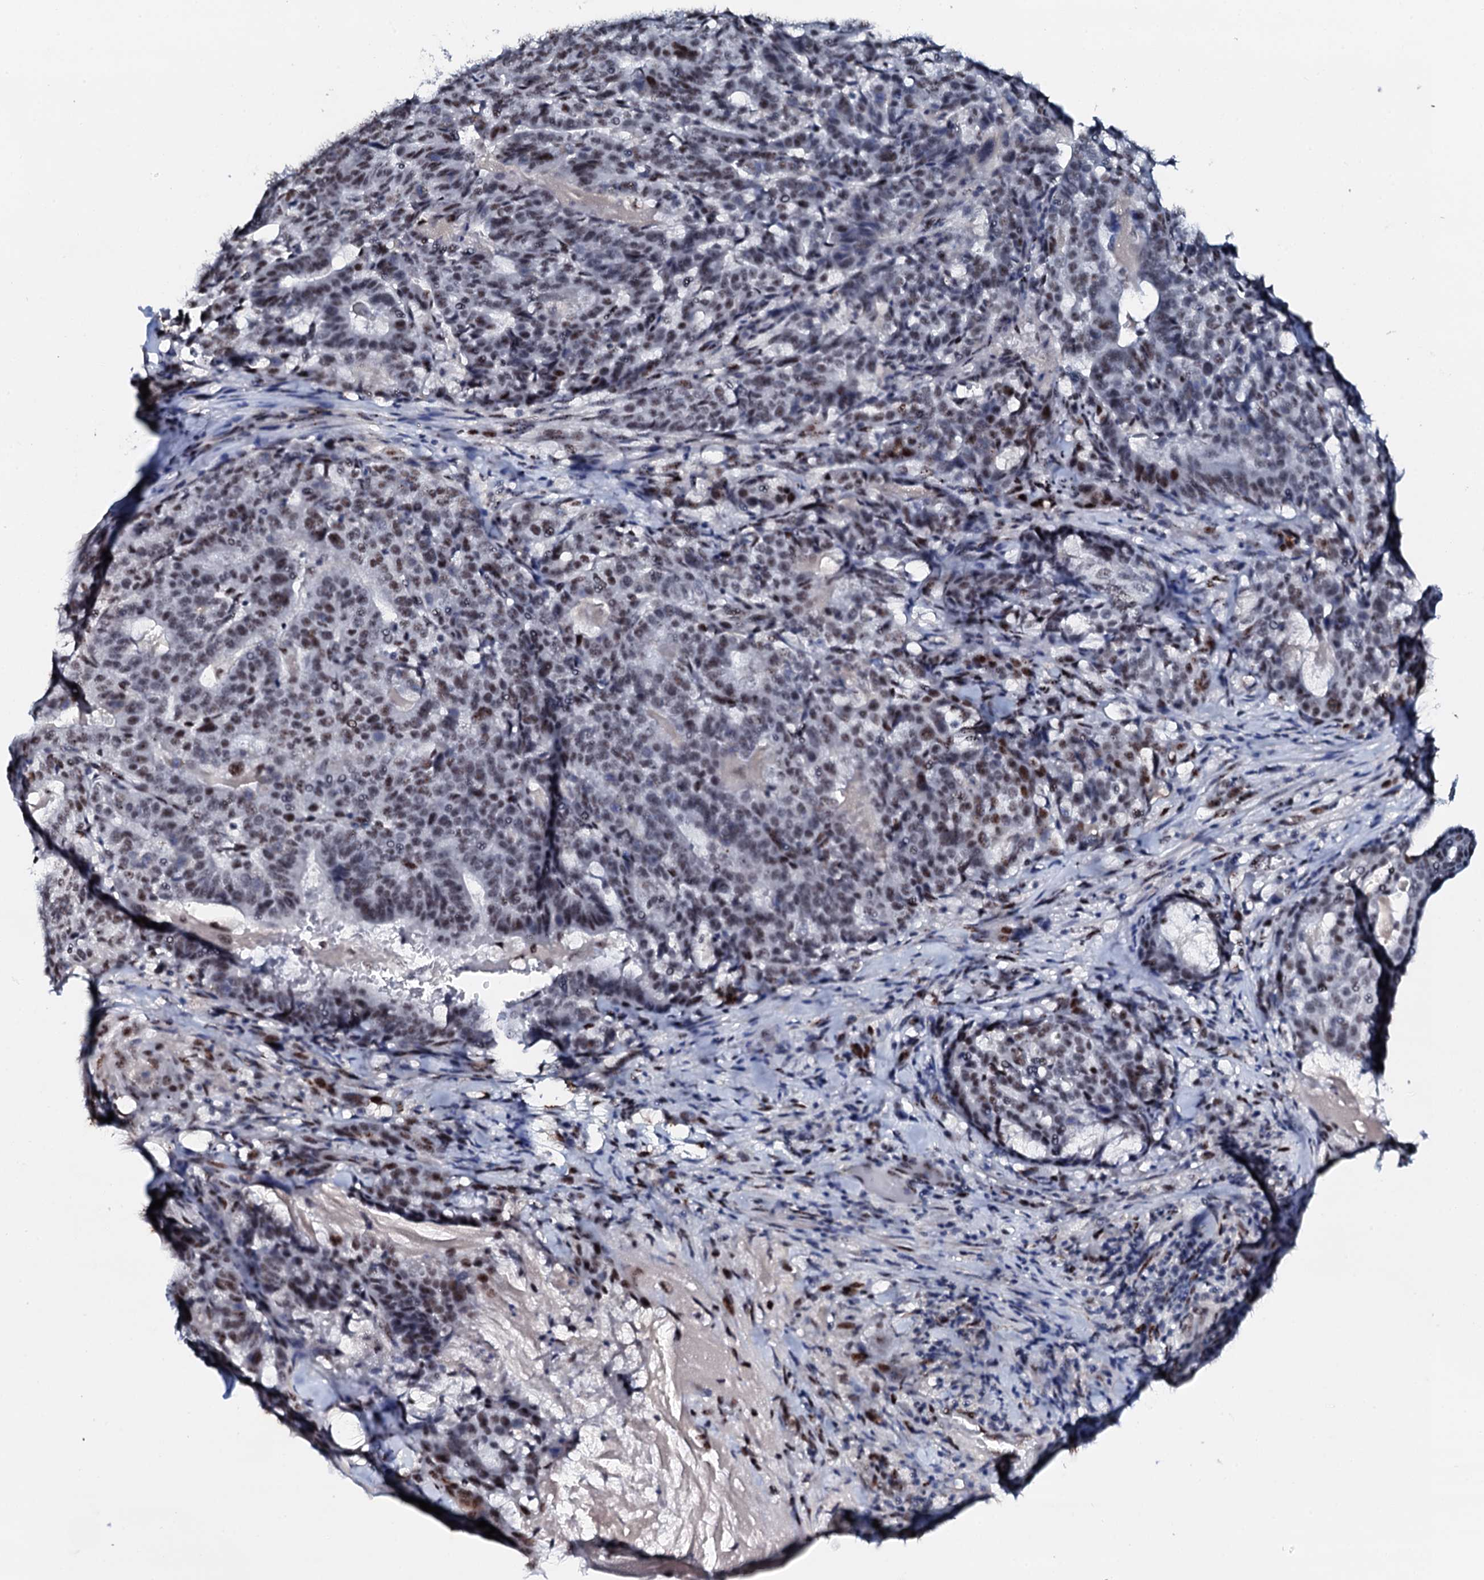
{"staining": {"intensity": "moderate", "quantity": "<25%", "location": "nuclear"}, "tissue": "stomach cancer", "cell_type": "Tumor cells", "image_type": "cancer", "snomed": [{"axis": "morphology", "description": "Adenocarcinoma, NOS"}, {"axis": "topography", "description": "Stomach"}], "caption": "DAB immunohistochemical staining of stomach cancer exhibits moderate nuclear protein expression in approximately <25% of tumor cells.", "gene": "NKAPD1", "patient": {"sex": "male", "age": 48}}